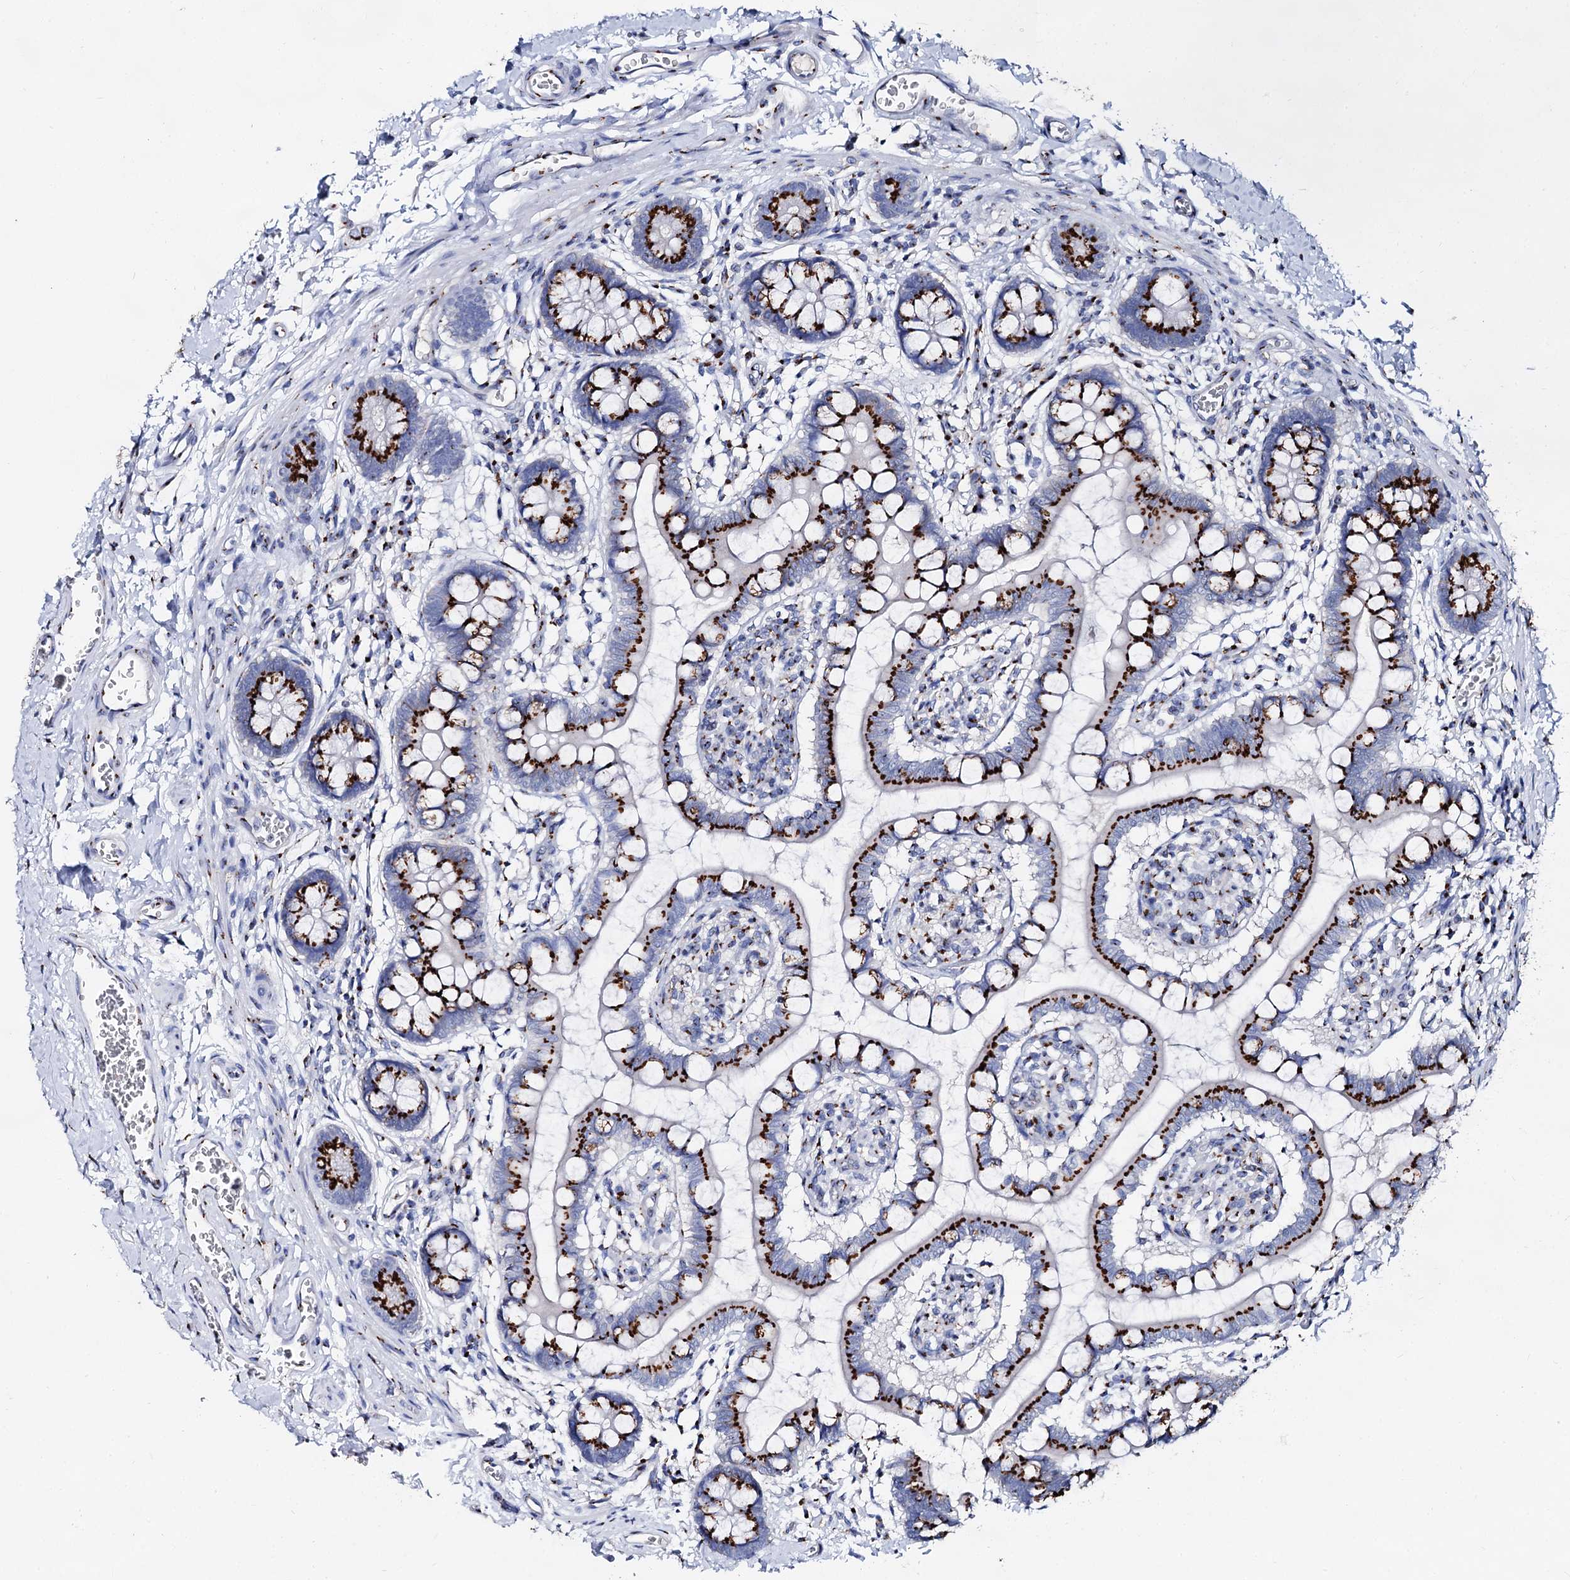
{"staining": {"intensity": "strong", "quantity": ">75%", "location": "cytoplasmic/membranous"}, "tissue": "small intestine", "cell_type": "Glandular cells", "image_type": "normal", "snomed": [{"axis": "morphology", "description": "Normal tissue, NOS"}, {"axis": "topography", "description": "Small intestine"}], "caption": "Immunohistochemical staining of unremarkable human small intestine displays >75% levels of strong cytoplasmic/membranous protein staining in about >75% of glandular cells. Using DAB (3,3'-diaminobenzidine) (brown) and hematoxylin (blue) stains, captured at high magnification using brightfield microscopy.", "gene": "TM9SF3", "patient": {"sex": "male", "age": 52}}